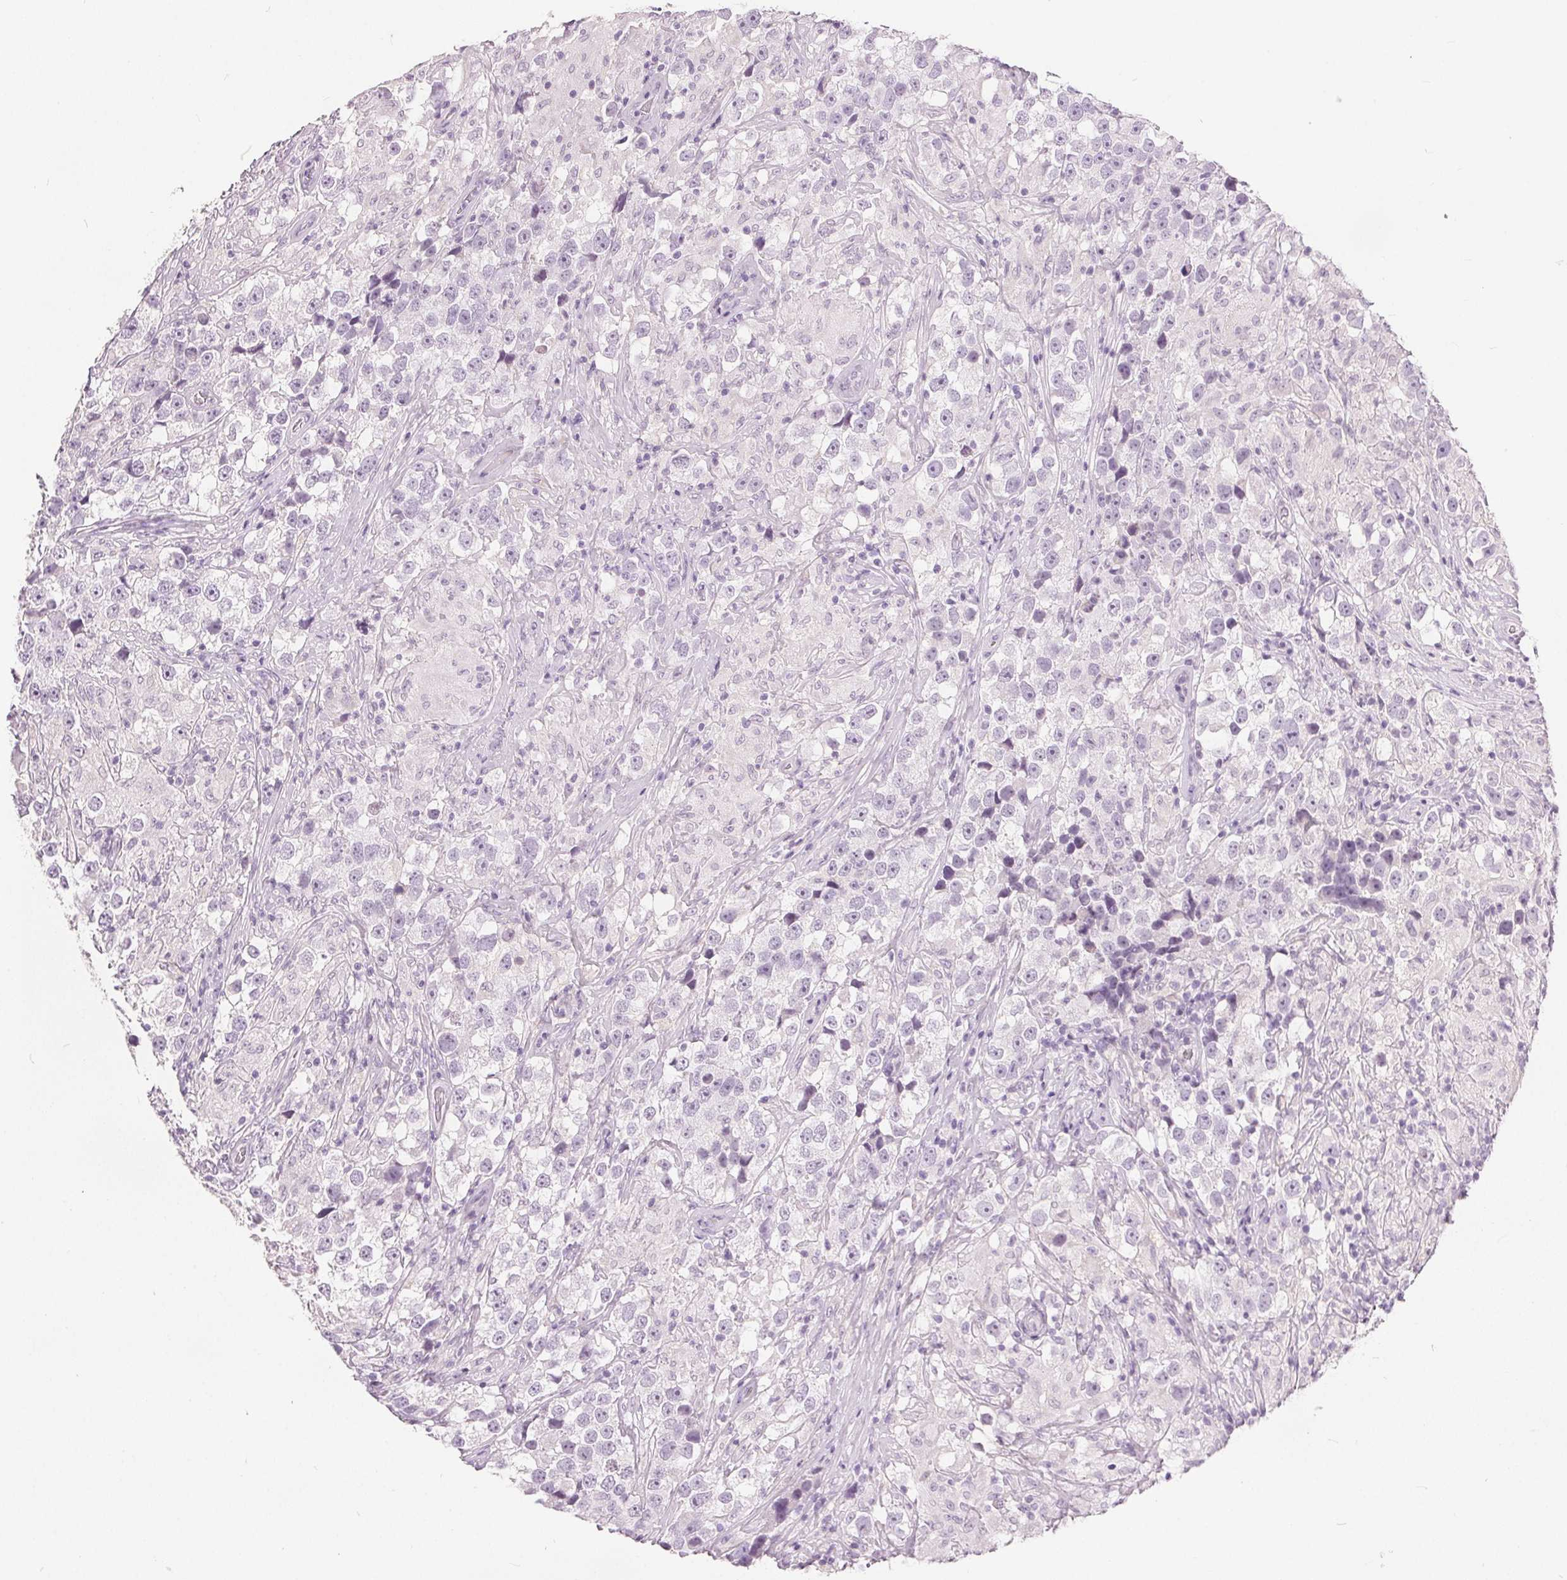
{"staining": {"intensity": "negative", "quantity": "none", "location": "none"}, "tissue": "testis cancer", "cell_type": "Tumor cells", "image_type": "cancer", "snomed": [{"axis": "morphology", "description": "Seminoma, NOS"}, {"axis": "topography", "description": "Testis"}], "caption": "Immunohistochemistry image of neoplastic tissue: testis cancer (seminoma) stained with DAB demonstrates no significant protein expression in tumor cells. The staining was performed using DAB (3,3'-diaminobenzidine) to visualize the protein expression in brown, while the nuclei were stained in blue with hematoxylin (Magnification: 20x).", "gene": "CA12", "patient": {"sex": "male", "age": 46}}